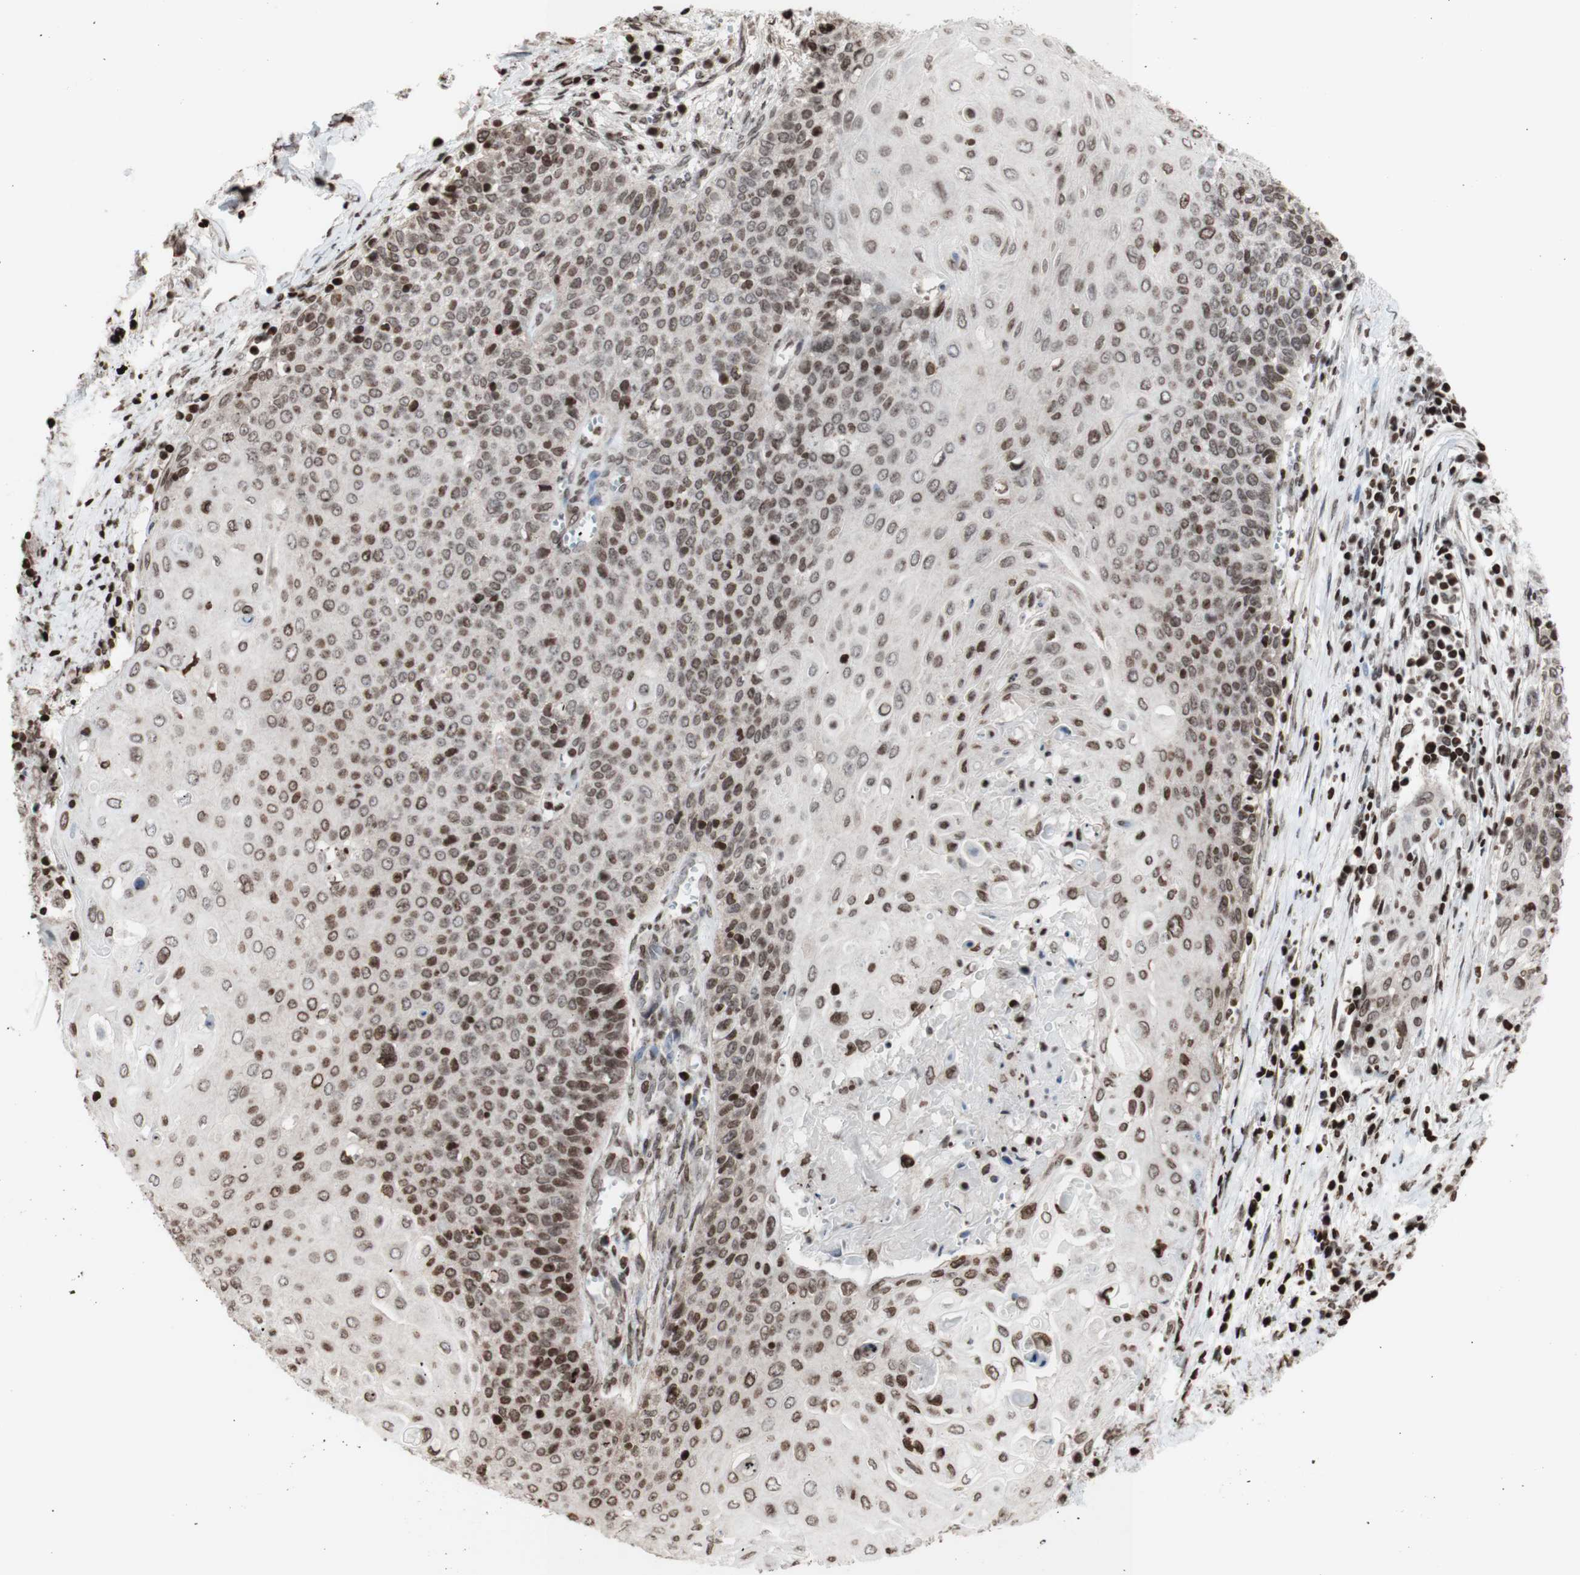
{"staining": {"intensity": "weak", "quantity": ">75%", "location": "nuclear"}, "tissue": "cervical cancer", "cell_type": "Tumor cells", "image_type": "cancer", "snomed": [{"axis": "morphology", "description": "Squamous cell carcinoma, NOS"}, {"axis": "topography", "description": "Cervix"}], "caption": "Cervical cancer stained with immunohistochemistry (IHC) demonstrates weak nuclear positivity in about >75% of tumor cells.", "gene": "SNAI2", "patient": {"sex": "female", "age": 39}}